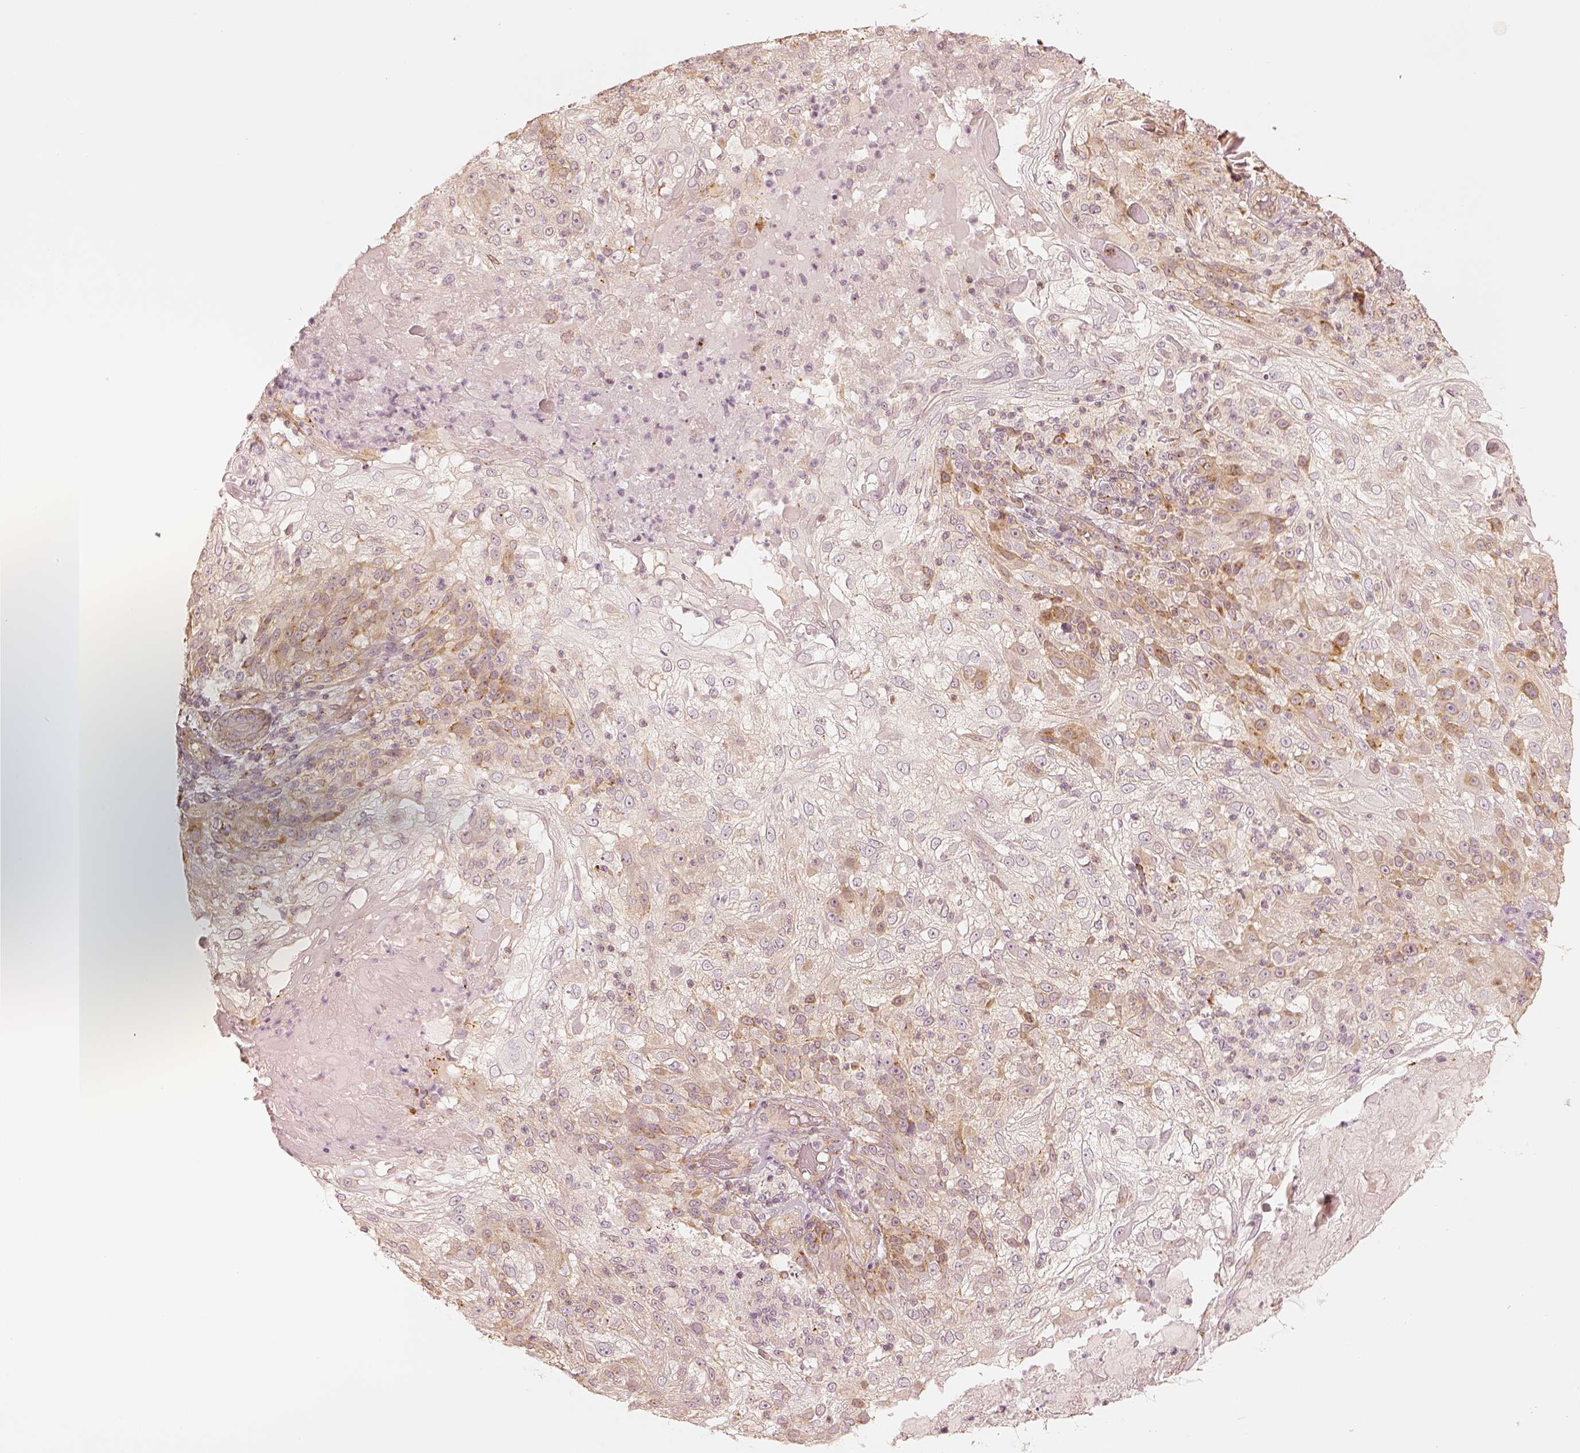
{"staining": {"intensity": "moderate", "quantity": "<25%", "location": "cytoplasmic/membranous"}, "tissue": "skin cancer", "cell_type": "Tumor cells", "image_type": "cancer", "snomed": [{"axis": "morphology", "description": "Normal tissue, NOS"}, {"axis": "morphology", "description": "Squamous cell carcinoma, NOS"}, {"axis": "topography", "description": "Skin"}], "caption": "Human skin cancer stained with a brown dye reveals moderate cytoplasmic/membranous positive staining in about <25% of tumor cells.", "gene": "GORASP2", "patient": {"sex": "female", "age": 83}}